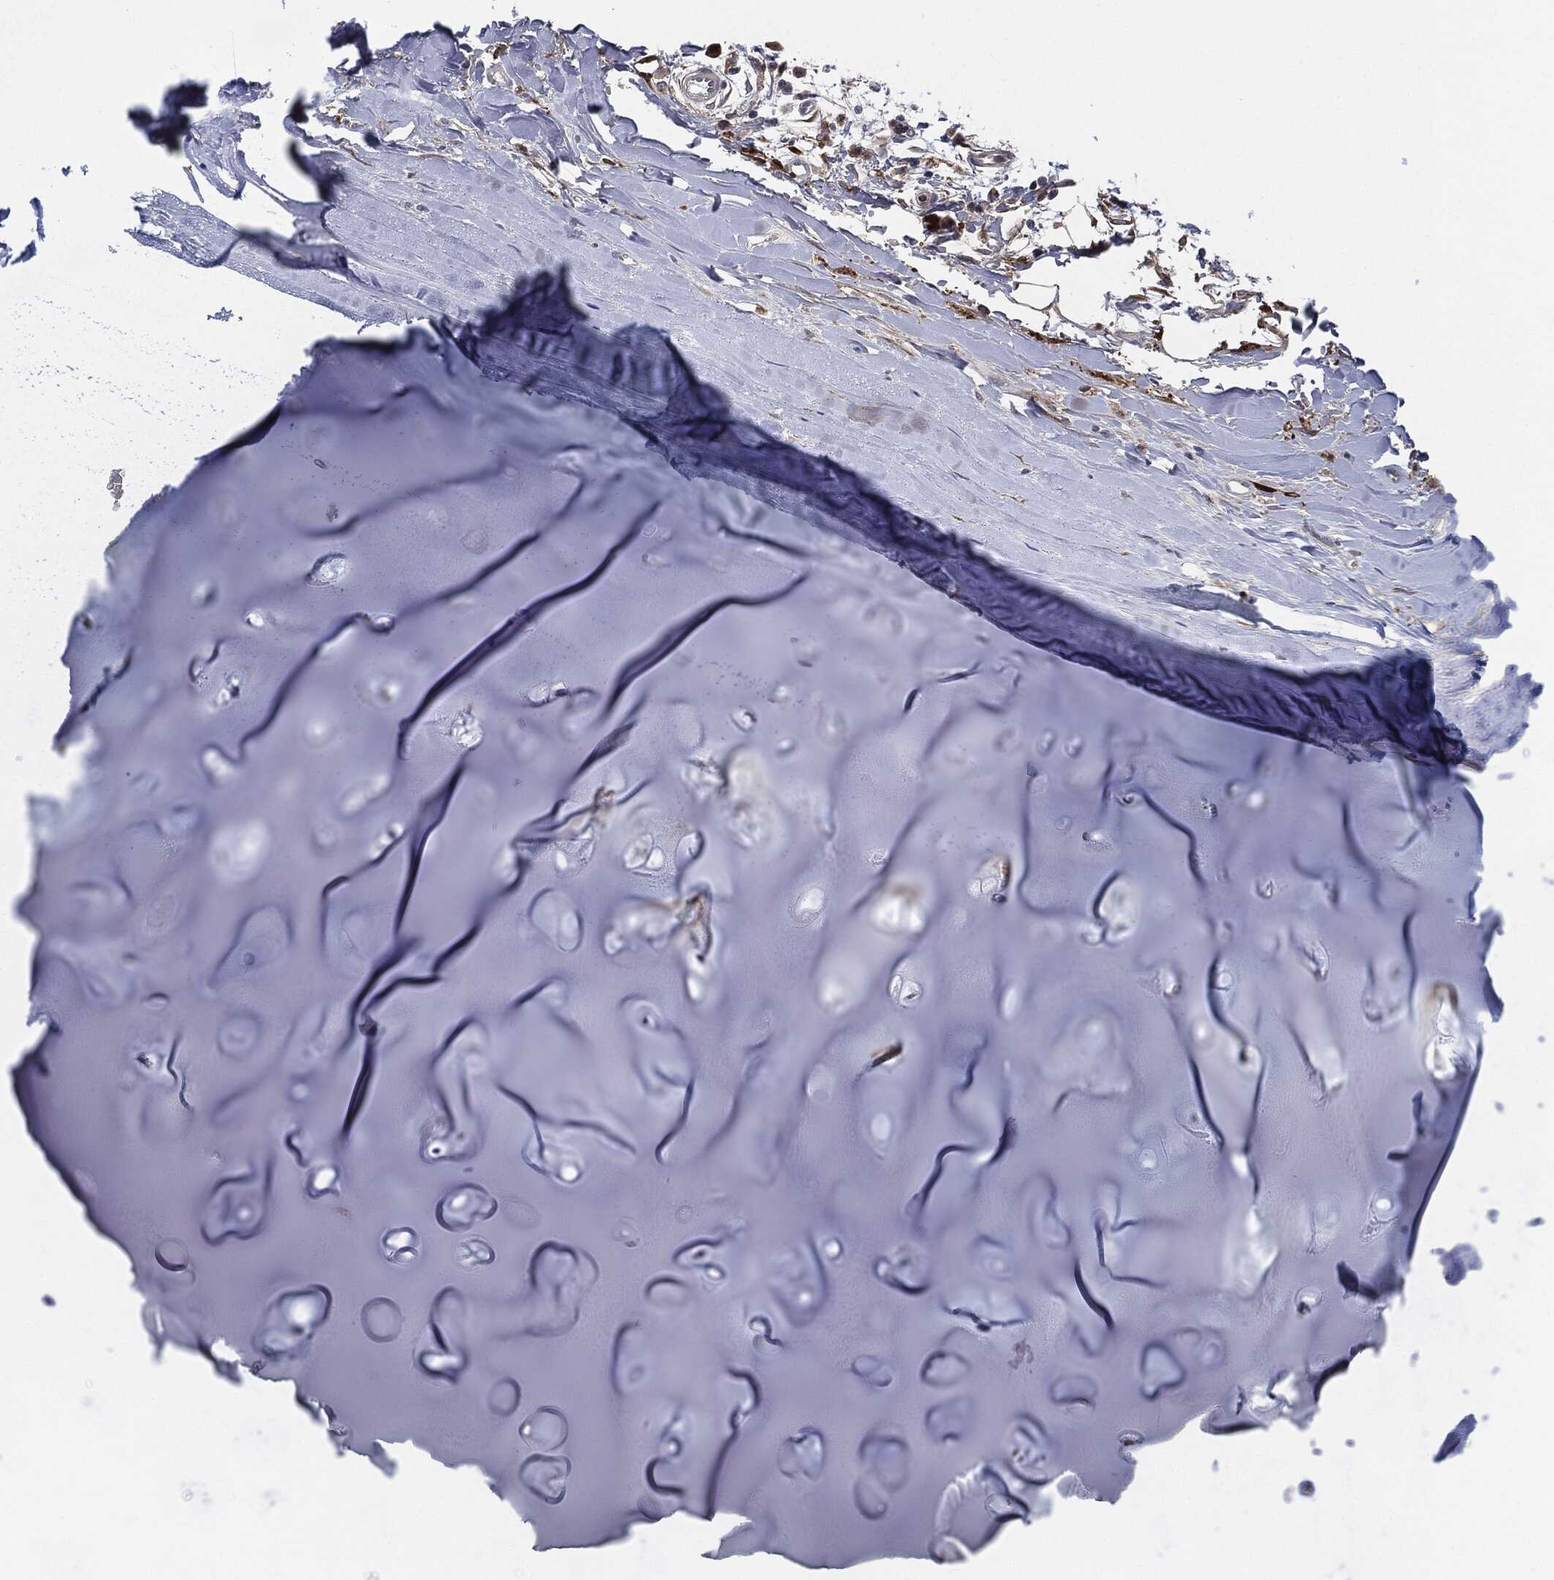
{"staining": {"intensity": "moderate", "quantity": "25%-75%", "location": "cytoplasmic/membranous"}, "tissue": "adipose tissue", "cell_type": "Adipocytes", "image_type": "normal", "snomed": [{"axis": "morphology", "description": "Normal tissue, NOS"}, {"axis": "topography", "description": "Cartilage tissue"}], "caption": "Human adipose tissue stained for a protein (brown) exhibits moderate cytoplasmic/membranous positive positivity in approximately 25%-75% of adipocytes.", "gene": "TMEM11", "patient": {"sex": "male", "age": 81}}